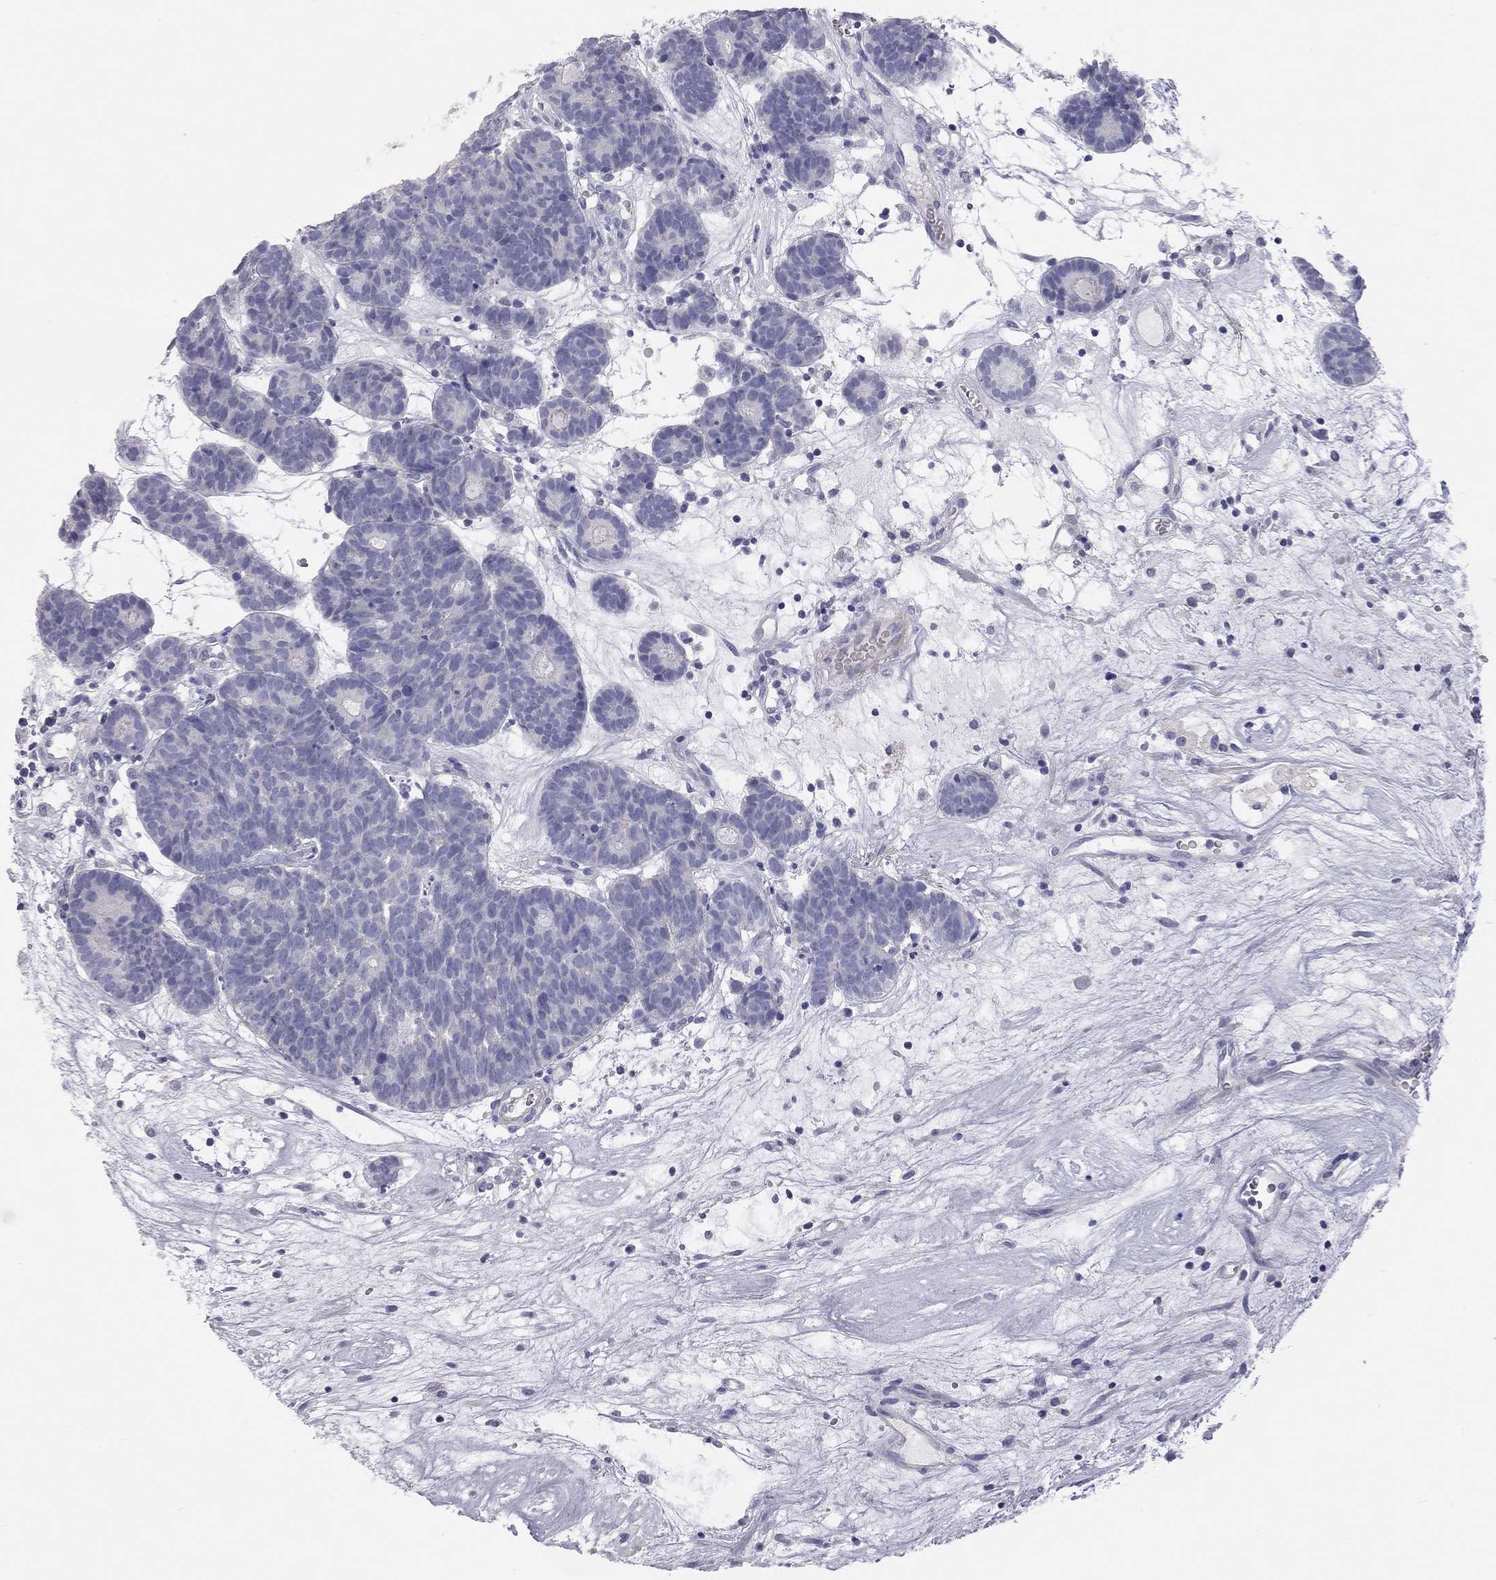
{"staining": {"intensity": "negative", "quantity": "none", "location": "none"}, "tissue": "head and neck cancer", "cell_type": "Tumor cells", "image_type": "cancer", "snomed": [{"axis": "morphology", "description": "Adenocarcinoma, NOS"}, {"axis": "topography", "description": "Head-Neck"}], "caption": "This is a micrograph of immunohistochemistry staining of head and neck cancer, which shows no staining in tumor cells. The staining was performed using DAB (3,3'-diaminobenzidine) to visualize the protein expression in brown, while the nuclei were stained in blue with hematoxylin (Magnification: 20x).", "gene": "ADCYAP1", "patient": {"sex": "female", "age": 81}}